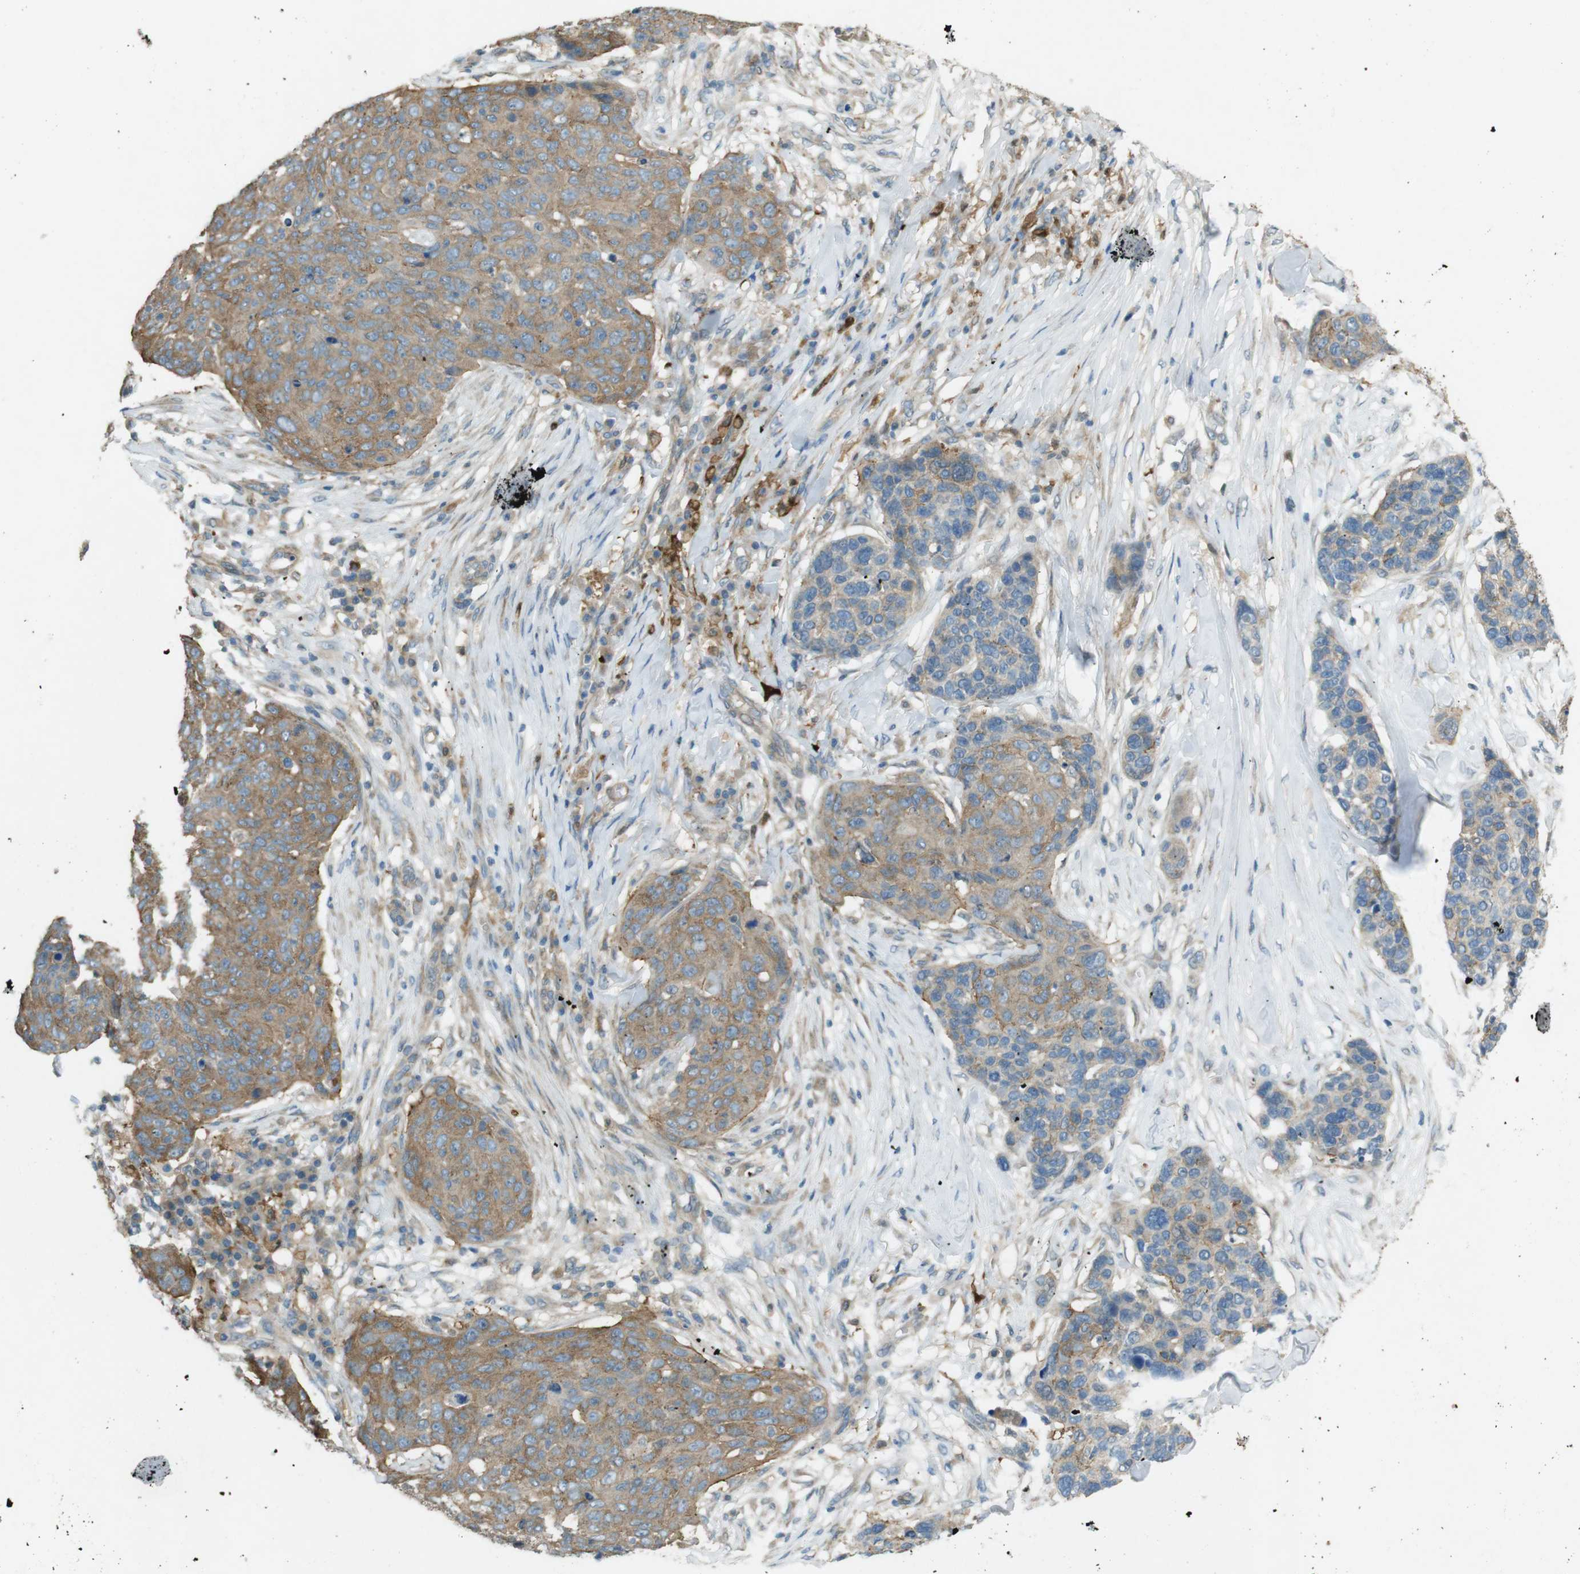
{"staining": {"intensity": "moderate", "quantity": ">75%", "location": "cytoplasmic/membranous"}, "tissue": "skin cancer", "cell_type": "Tumor cells", "image_type": "cancer", "snomed": [{"axis": "morphology", "description": "Squamous cell carcinoma in situ, NOS"}, {"axis": "morphology", "description": "Squamous cell carcinoma, NOS"}, {"axis": "topography", "description": "Skin"}], "caption": "A medium amount of moderate cytoplasmic/membranous expression is present in approximately >75% of tumor cells in skin cancer (squamous cell carcinoma) tissue. Nuclei are stained in blue.", "gene": "TMEM41B", "patient": {"sex": "male", "age": 93}}